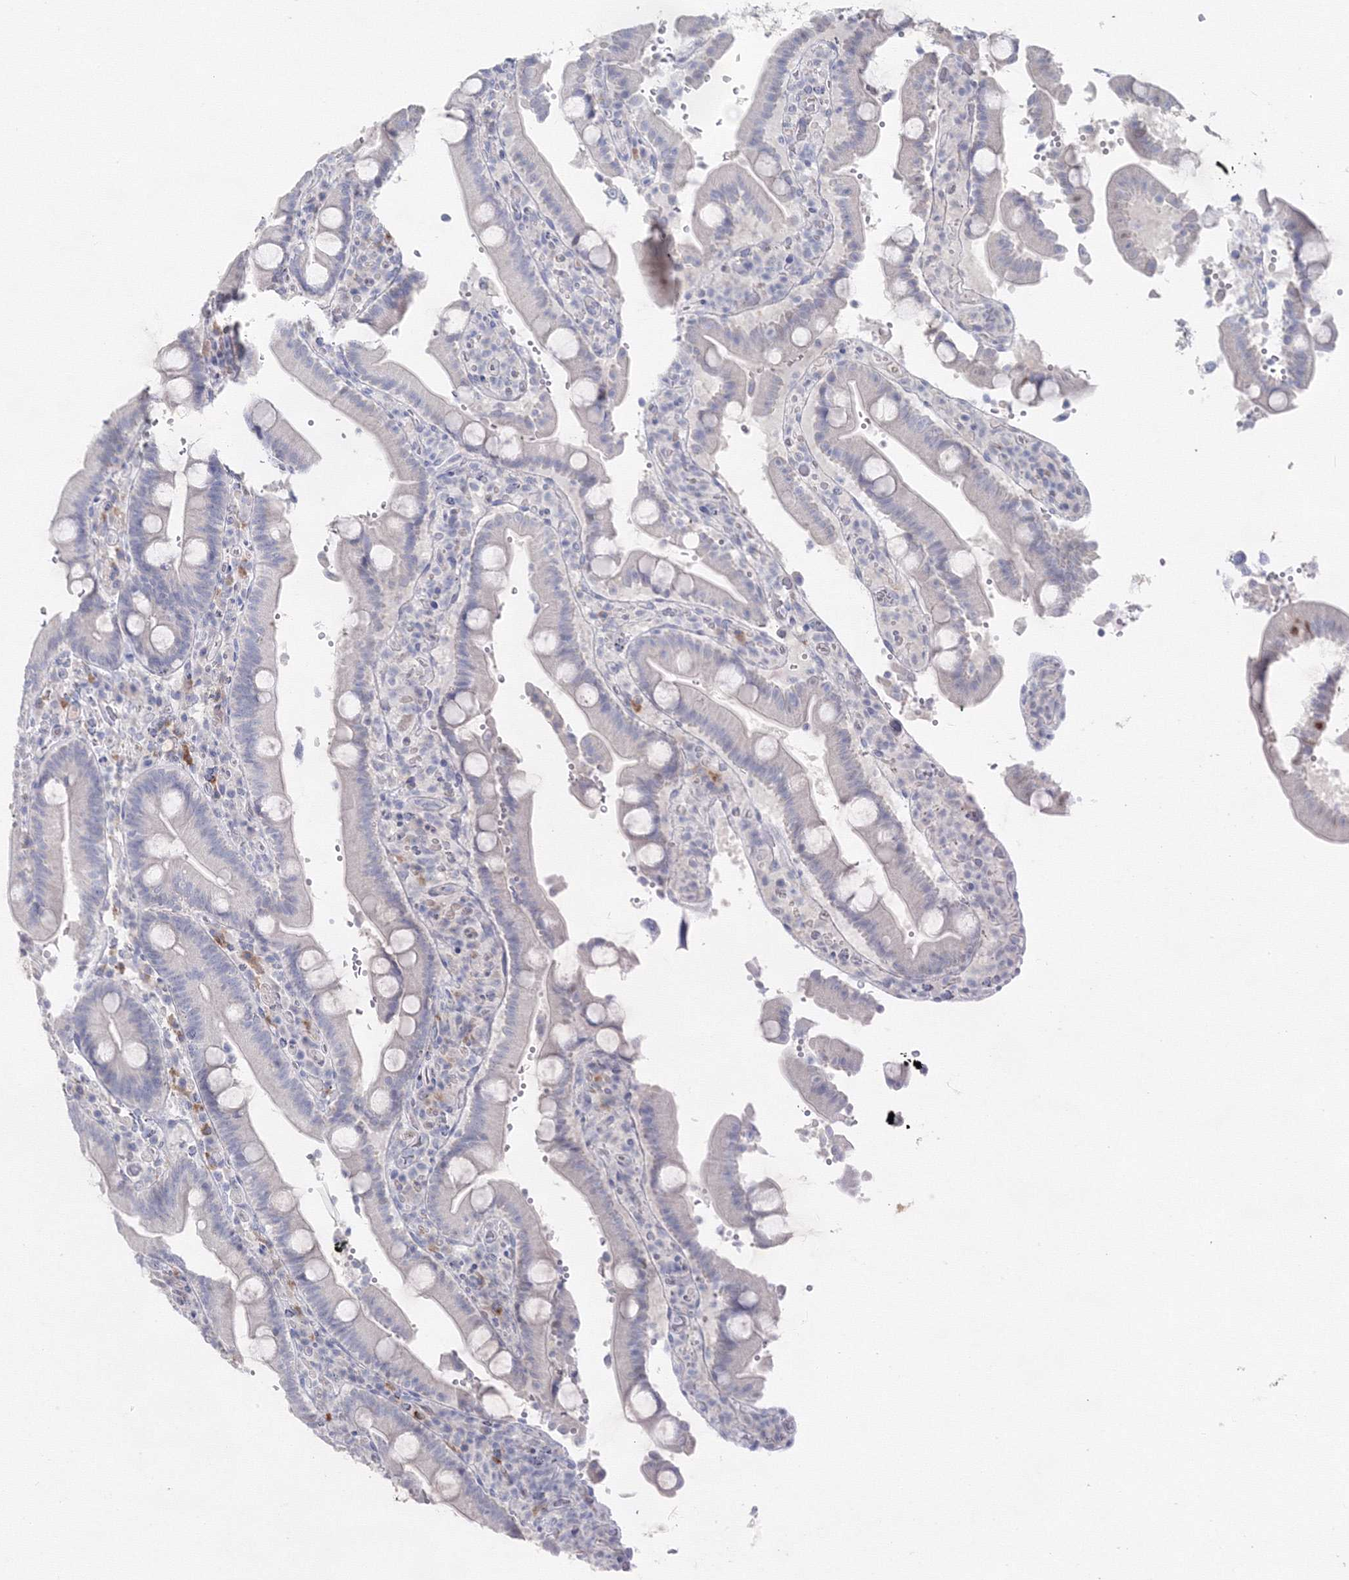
{"staining": {"intensity": "negative", "quantity": "none", "location": "none"}, "tissue": "duodenum", "cell_type": "Glandular cells", "image_type": "normal", "snomed": [{"axis": "morphology", "description": "Normal tissue, NOS"}, {"axis": "topography", "description": "Small intestine, NOS"}], "caption": "DAB (3,3'-diaminobenzidine) immunohistochemical staining of normal human duodenum displays no significant positivity in glandular cells.", "gene": "GCKR", "patient": {"sex": "female", "age": 71}}